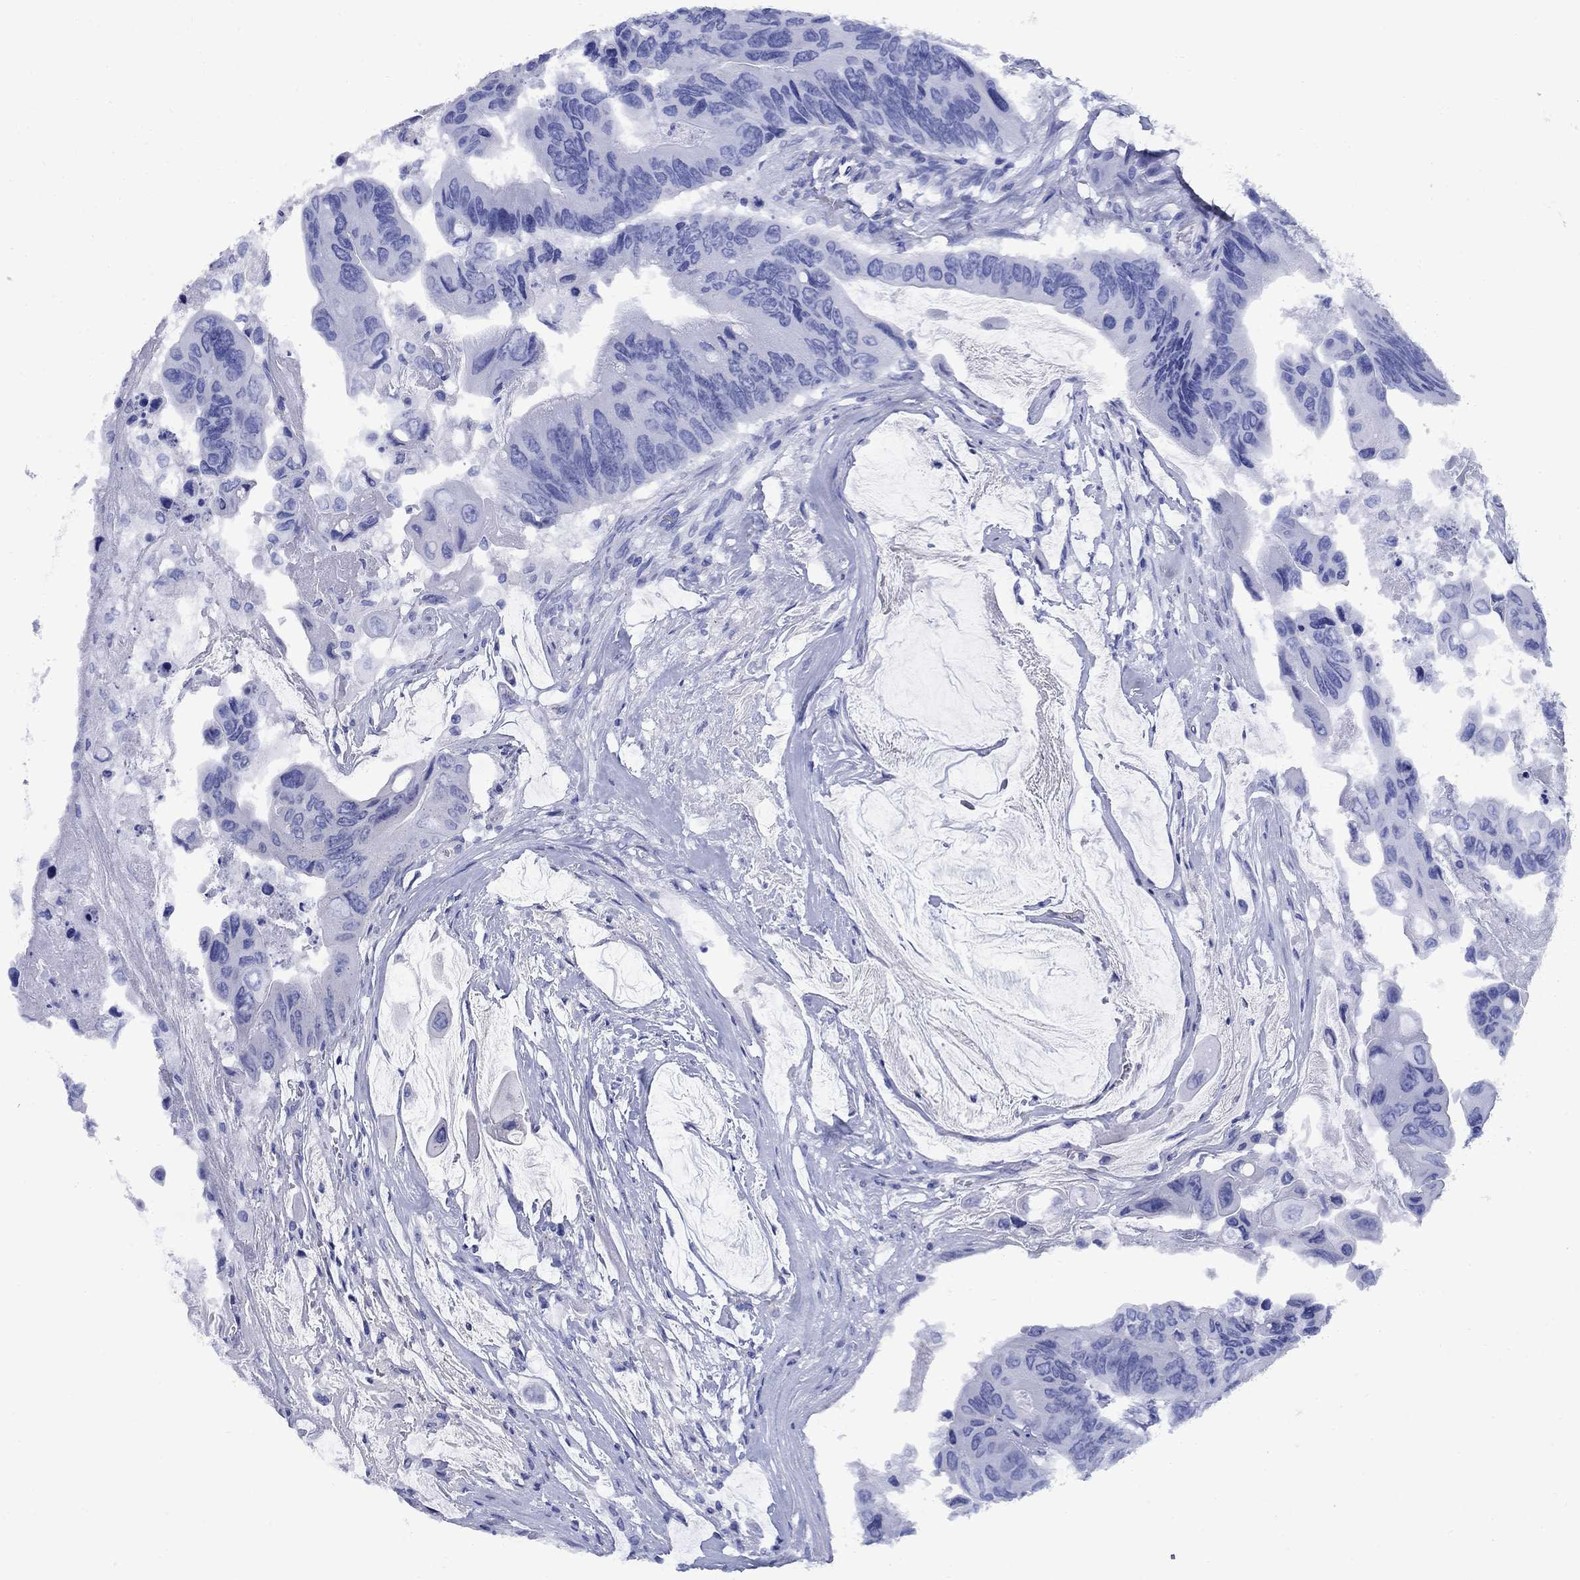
{"staining": {"intensity": "negative", "quantity": "none", "location": "none"}, "tissue": "colorectal cancer", "cell_type": "Tumor cells", "image_type": "cancer", "snomed": [{"axis": "morphology", "description": "Adenocarcinoma, NOS"}, {"axis": "topography", "description": "Rectum"}], "caption": "Immunohistochemistry image of colorectal adenocarcinoma stained for a protein (brown), which reveals no staining in tumor cells.", "gene": "SMCP", "patient": {"sex": "male", "age": 63}}